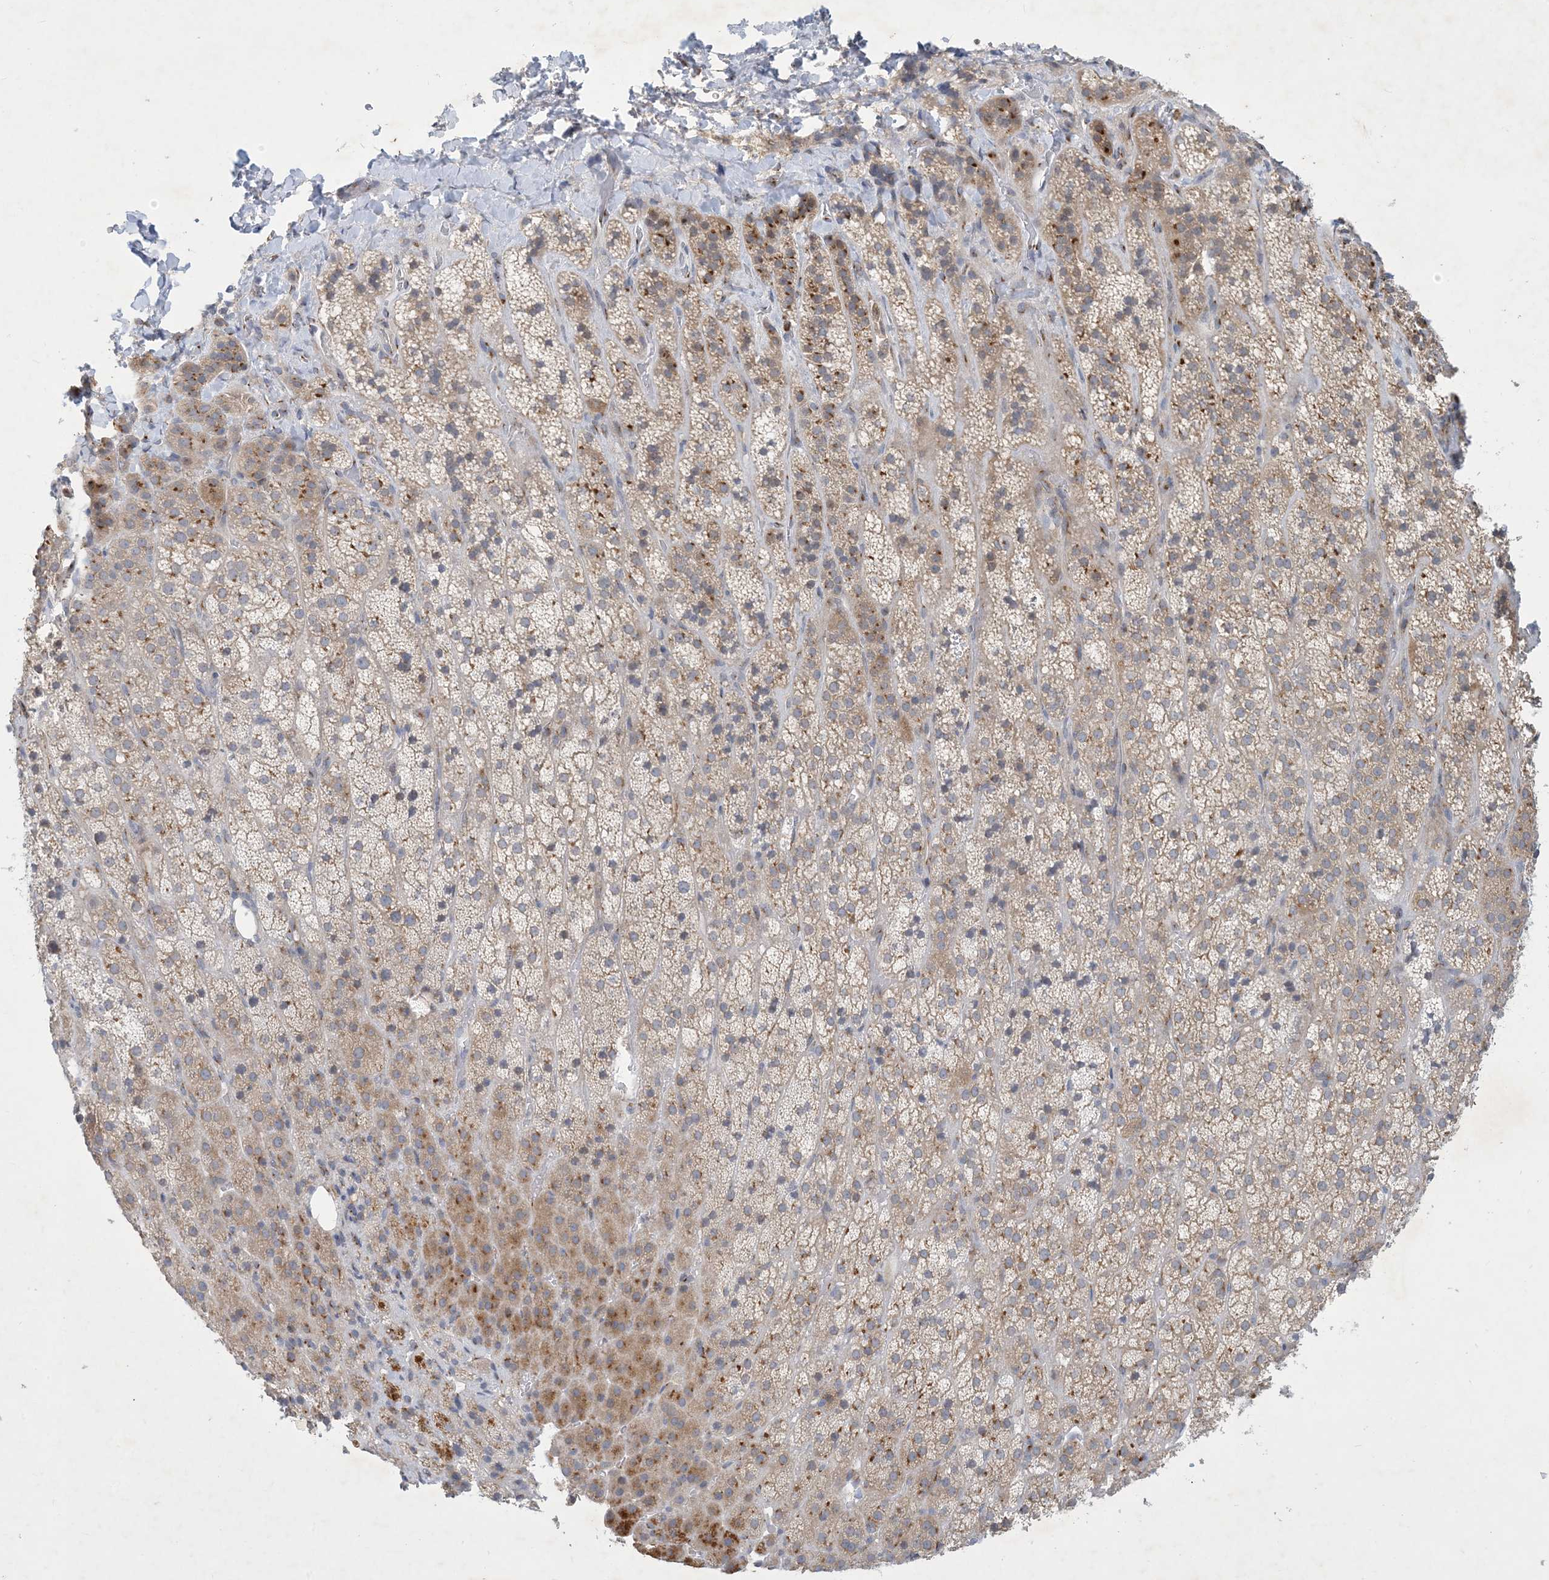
{"staining": {"intensity": "moderate", "quantity": "25%-75%", "location": "cytoplasmic/membranous"}, "tissue": "adrenal gland", "cell_type": "Glandular cells", "image_type": "normal", "snomed": [{"axis": "morphology", "description": "Normal tissue, NOS"}, {"axis": "topography", "description": "Adrenal gland"}], "caption": "Moderate cytoplasmic/membranous expression is present in about 25%-75% of glandular cells in unremarkable adrenal gland. (DAB IHC, brown staining for protein, blue staining for nuclei).", "gene": "CCDC14", "patient": {"sex": "female", "age": 57}}